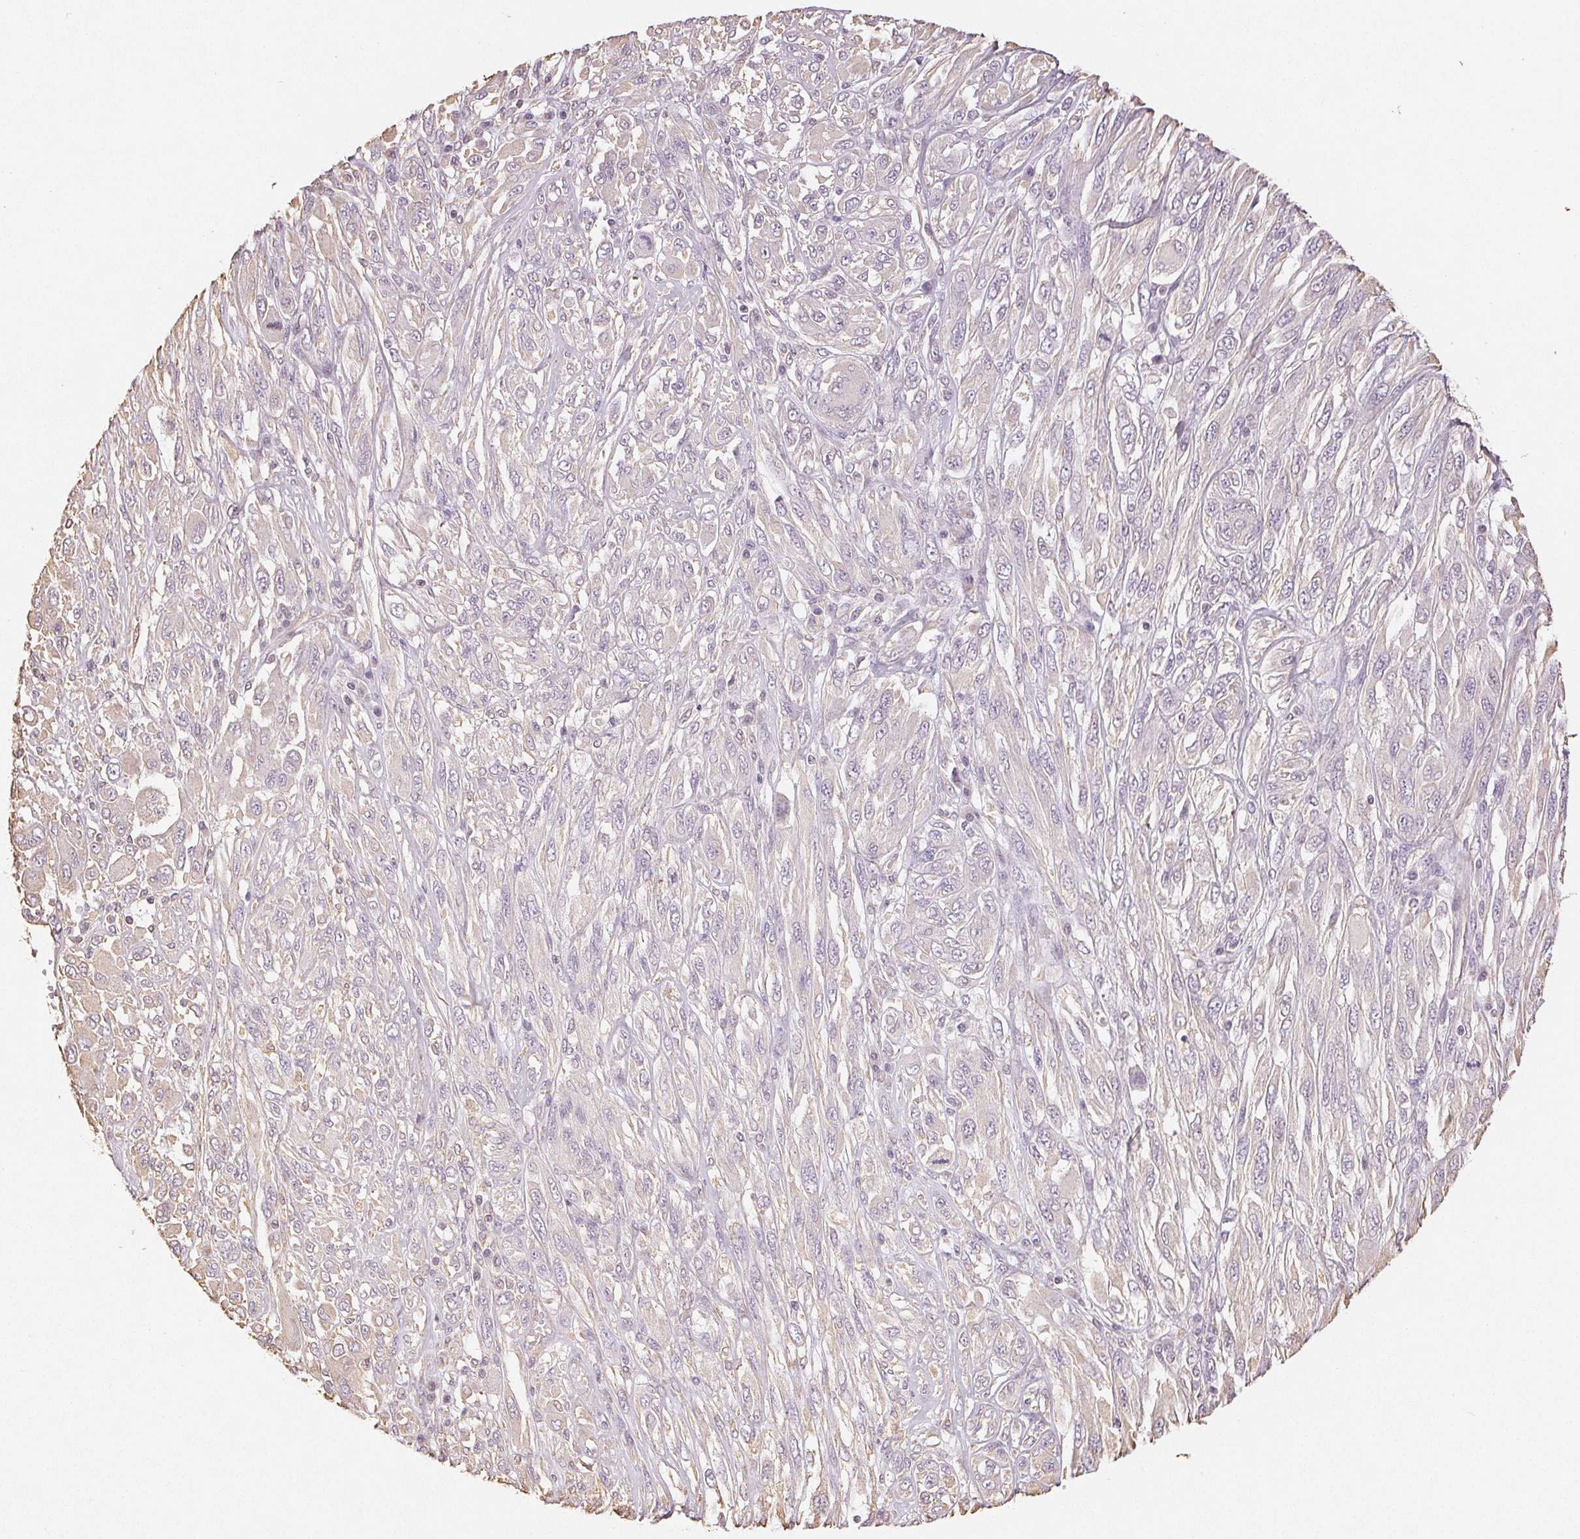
{"staining": {"intensity": "negative", "quantity": "none", "location": "none"}, "tissue": "melanoma", "cell_type": "Tumor cells", "image_type": "cancer", "snomed": [{"axis": "morphology", "description": "Malignant melanoma, NOS"}, {"axis": "topography", "description": "Skin"}], "caption": "Photomicrograph shows no significant protein staining in tumor cells of melanoma. The staining is performed using DAB (3,3'-diaminobenzidine) brown chromogen with nuclei counter-stained in using hematoxylin.", "gene": "COL7A1", "patient": {"sex": "female", "age": 91}}